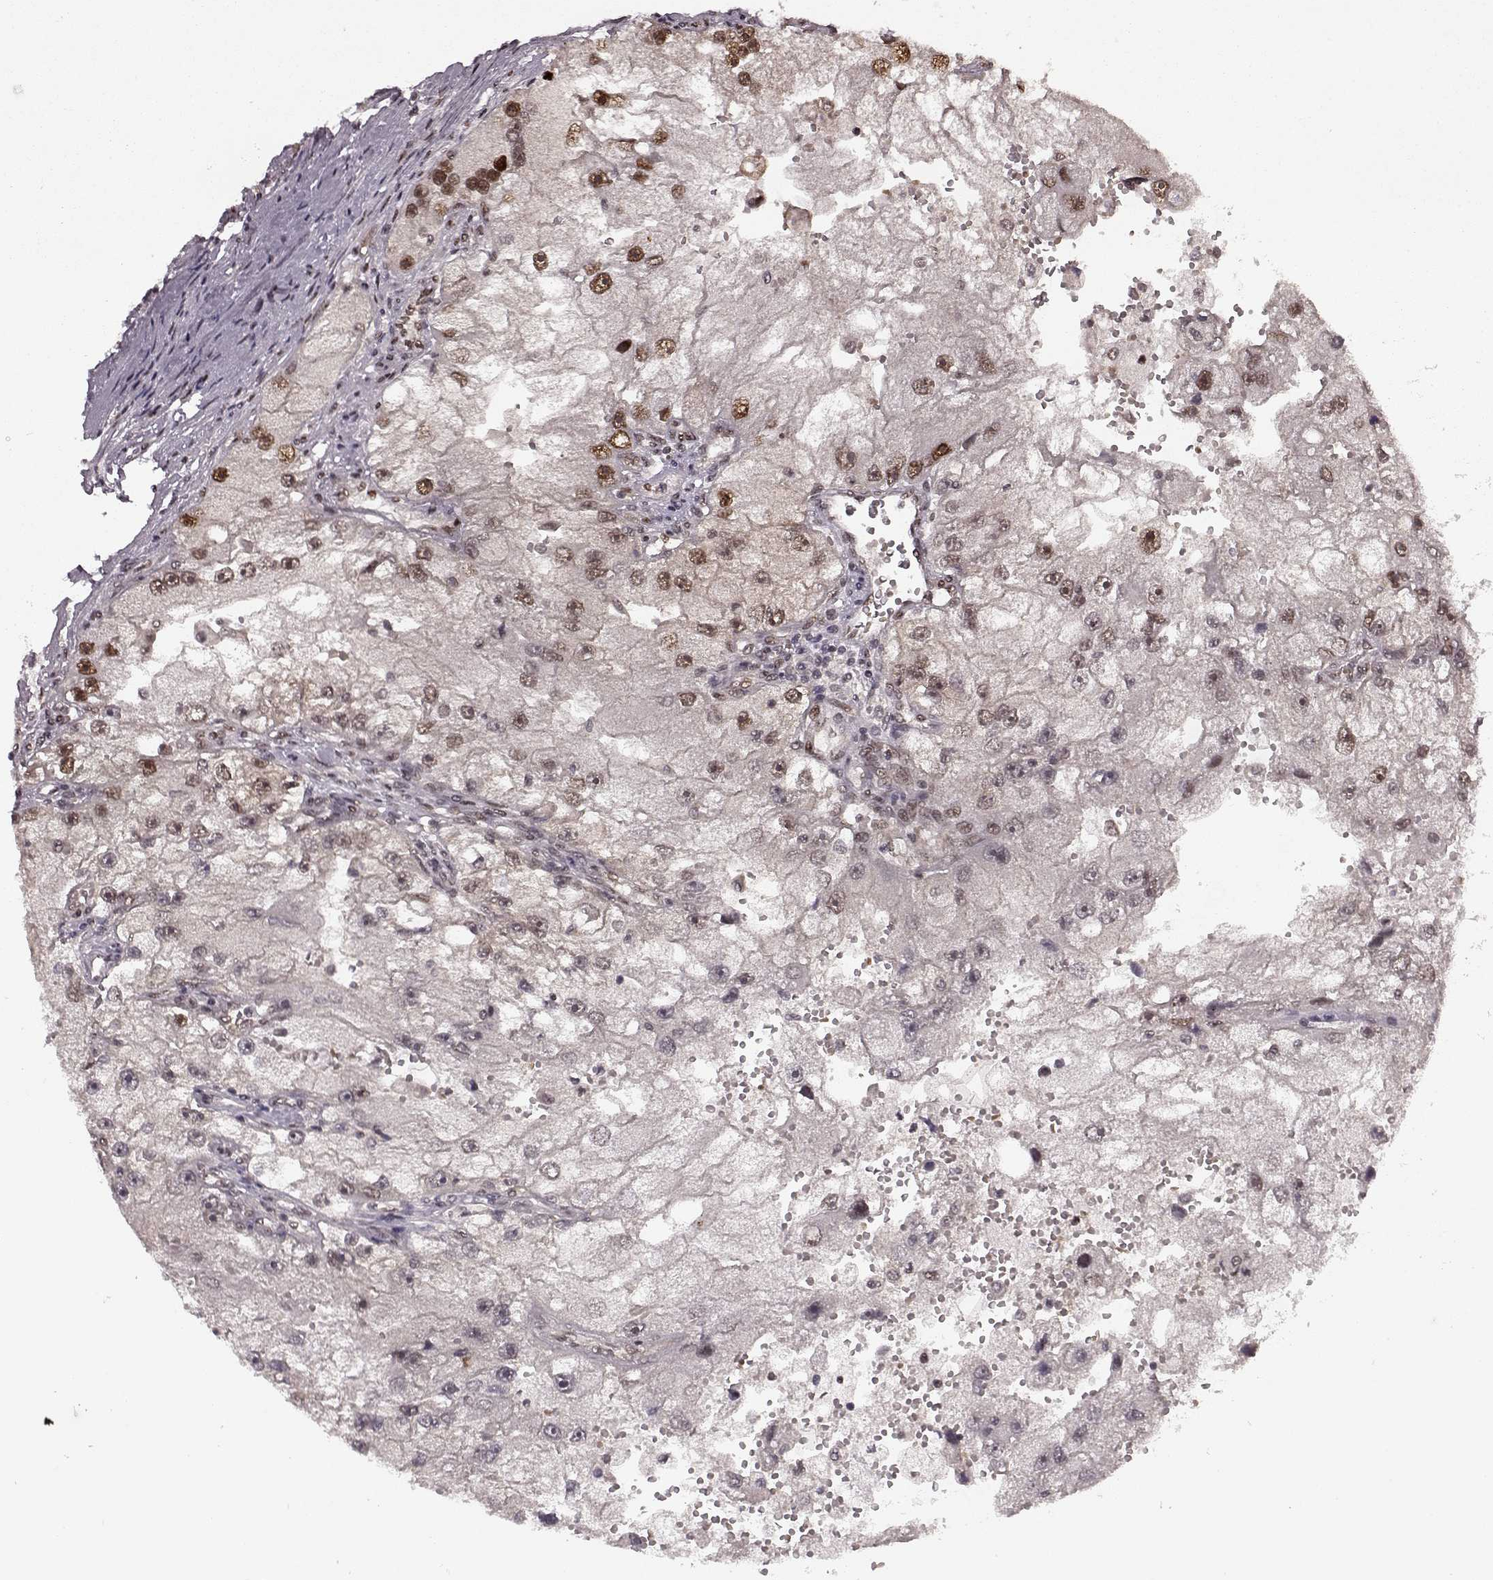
{"staining": {"intensity": "moderate", "quantity": "<25%", "location": "nuclear"}, "tissue": "renal cancer", "cell_type": "Tumor cells", "image_type": "cancer", "snomed": [{"axis": "morphology", "description": "Adenocarcinoma, NOS"}, {"axis": "topography", "description": "Kidney"}], "caption": "Renal cancer tissue demonstrates moderate nuclear expression in about <25% of tumor cells", "gene": "FTO", "patient": {"sex": "male", "age": 63}}